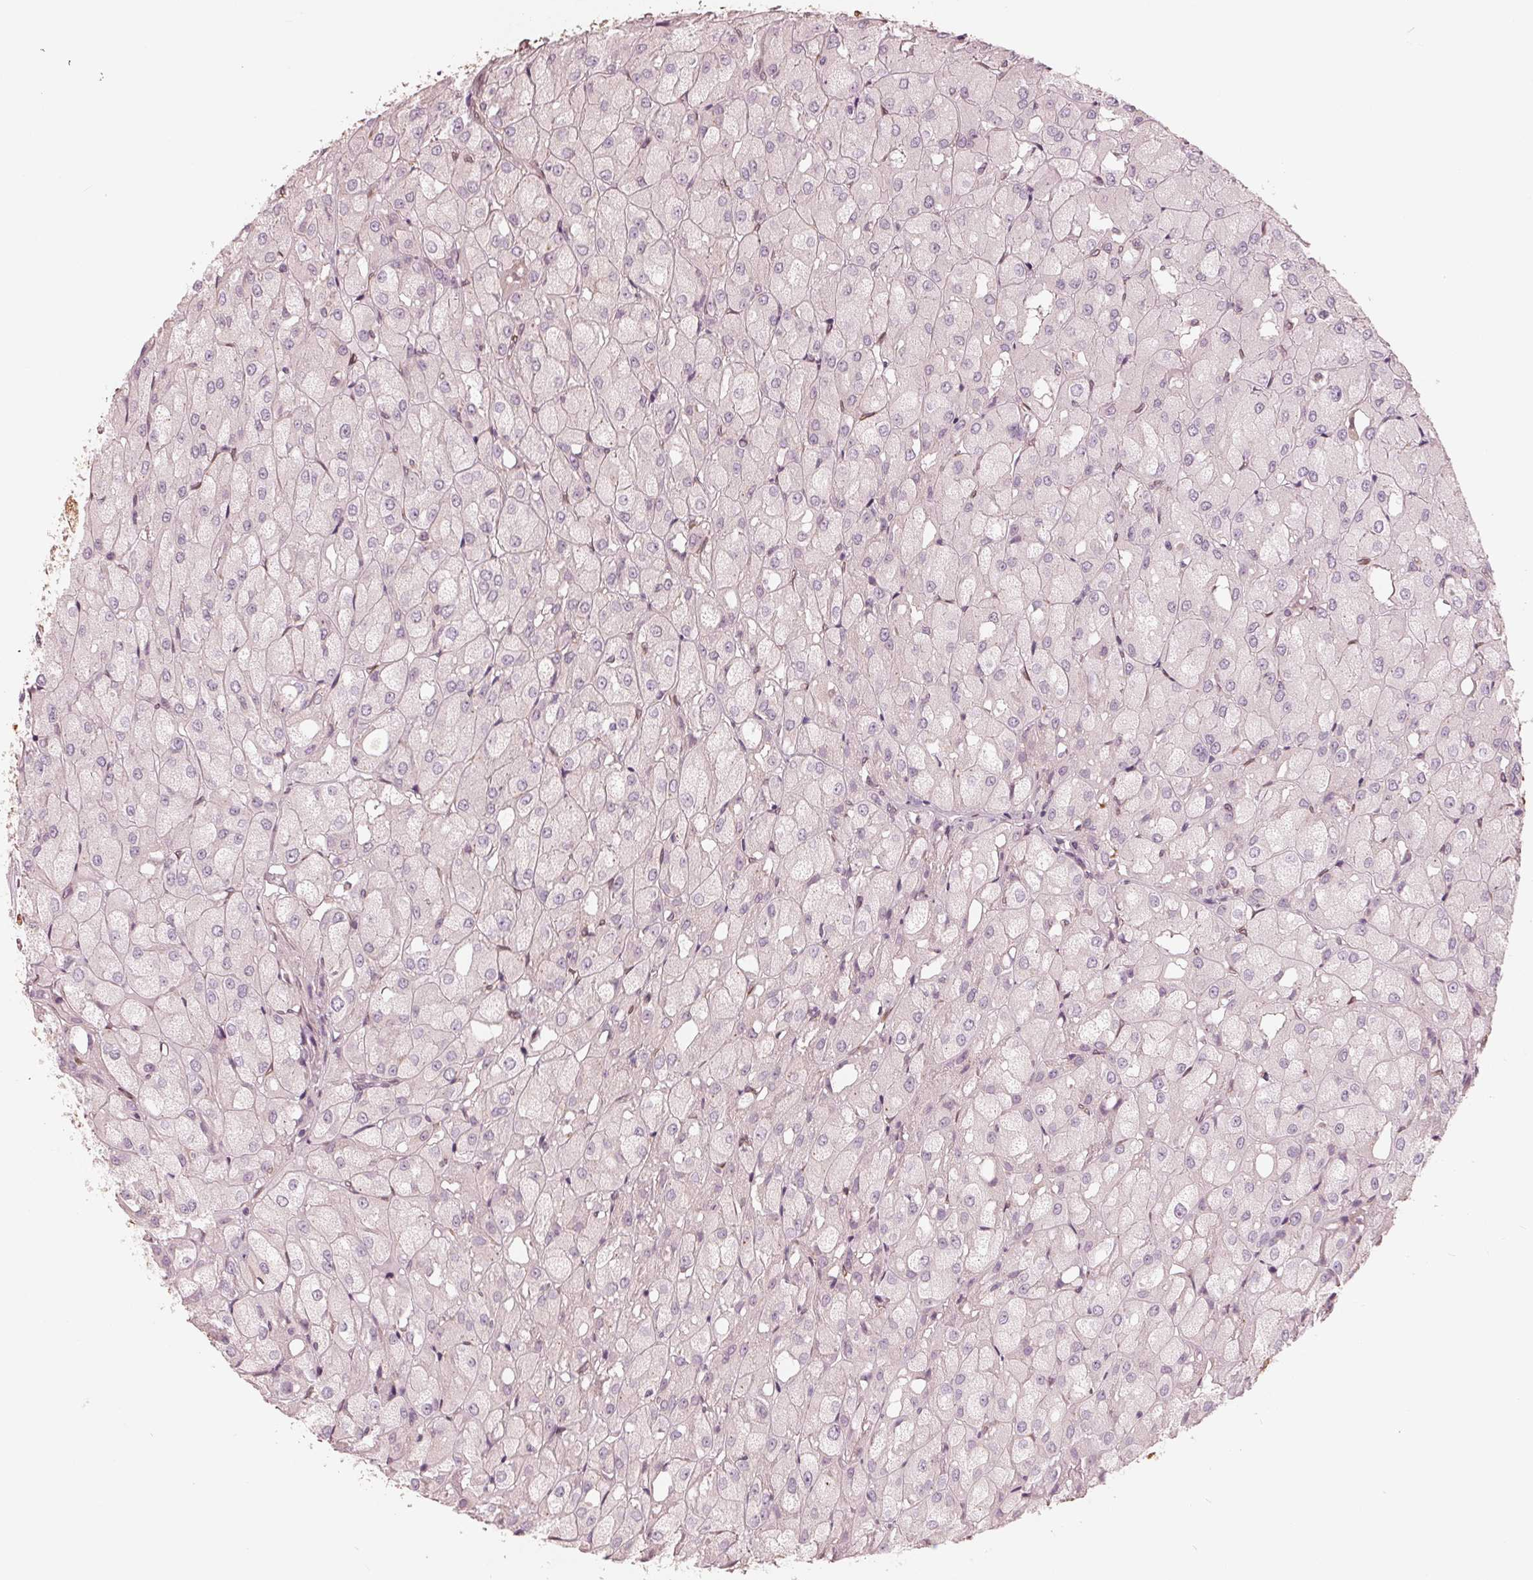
{"staining": {"intensity": "negative", "quantity": "none", "location": "none"}, "tissue": "renal cancer", "cell_type": "Tumor cells", "image_type": "cancer", "snomed": [{"axis": "morphology", "description": "Adenocarcinoma, NOS"}, {"axis": "topography", "description": "Kidney"}], "caption": "Immunohistochemistry (IHC) micrograph of renal adenocarcinoma stained for a protein (brown), which shows no positivity in tumor cells.", "gene": "IKBIP", "patient": {"sex": "male", "age": 72}}